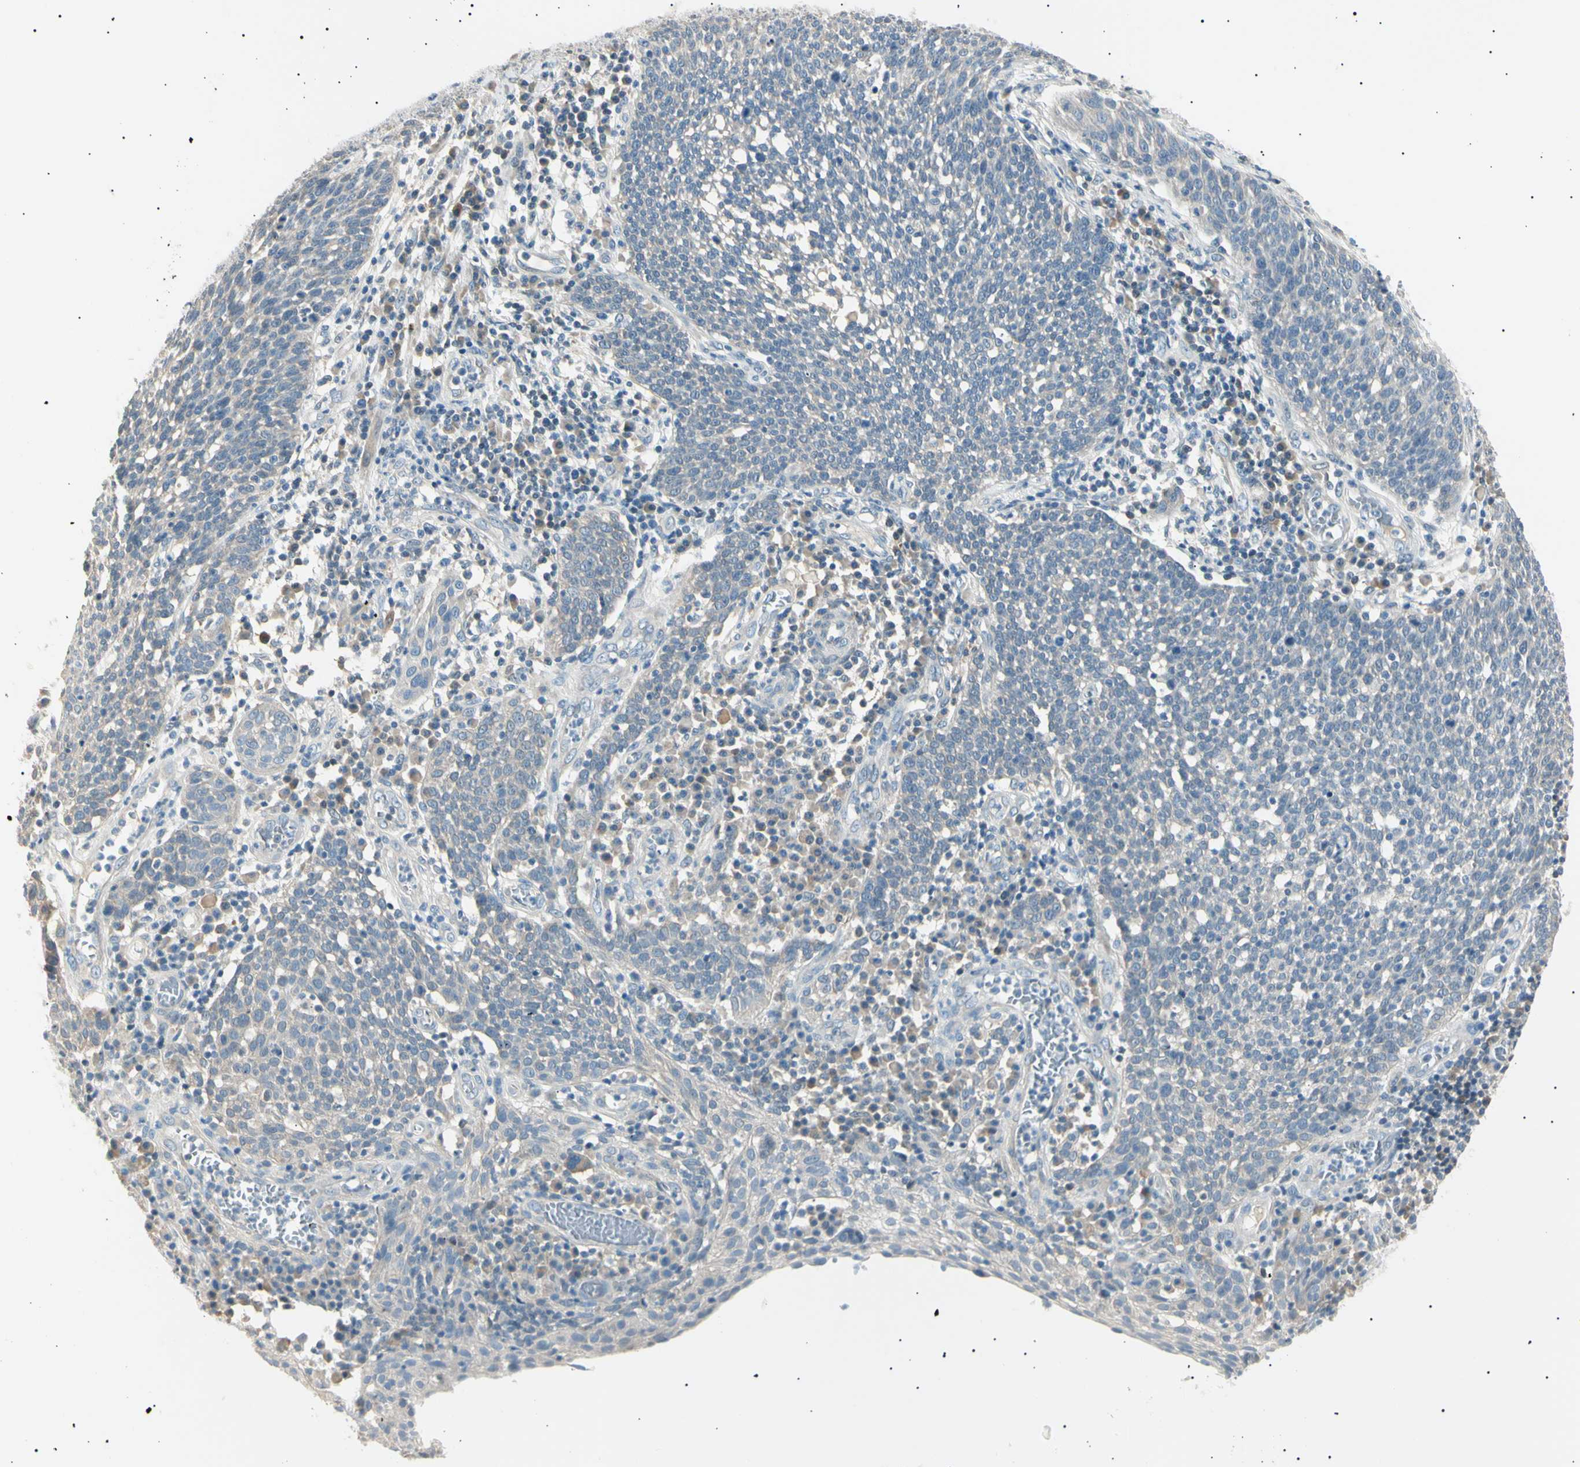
{"staining": {"intensity": "negative", "quantity": "none", "location": "none"}, "tissue": "cervical cancer", "cell_type": "Tumor cells", "image_type": "cancer", "snomed": [{"axis": "morphology", "description": "Squamous cell carcinoma, NOS"}, {"axis": "topography", "description": "Cervix"}], "caption": "Squamous cell carcinoma (cervical) stained for a protein using immunohistochemistry (IHC) displays no staining tumor cells.", "gene": "LHPP", "patient": {"sex": "female", "age": 34}}